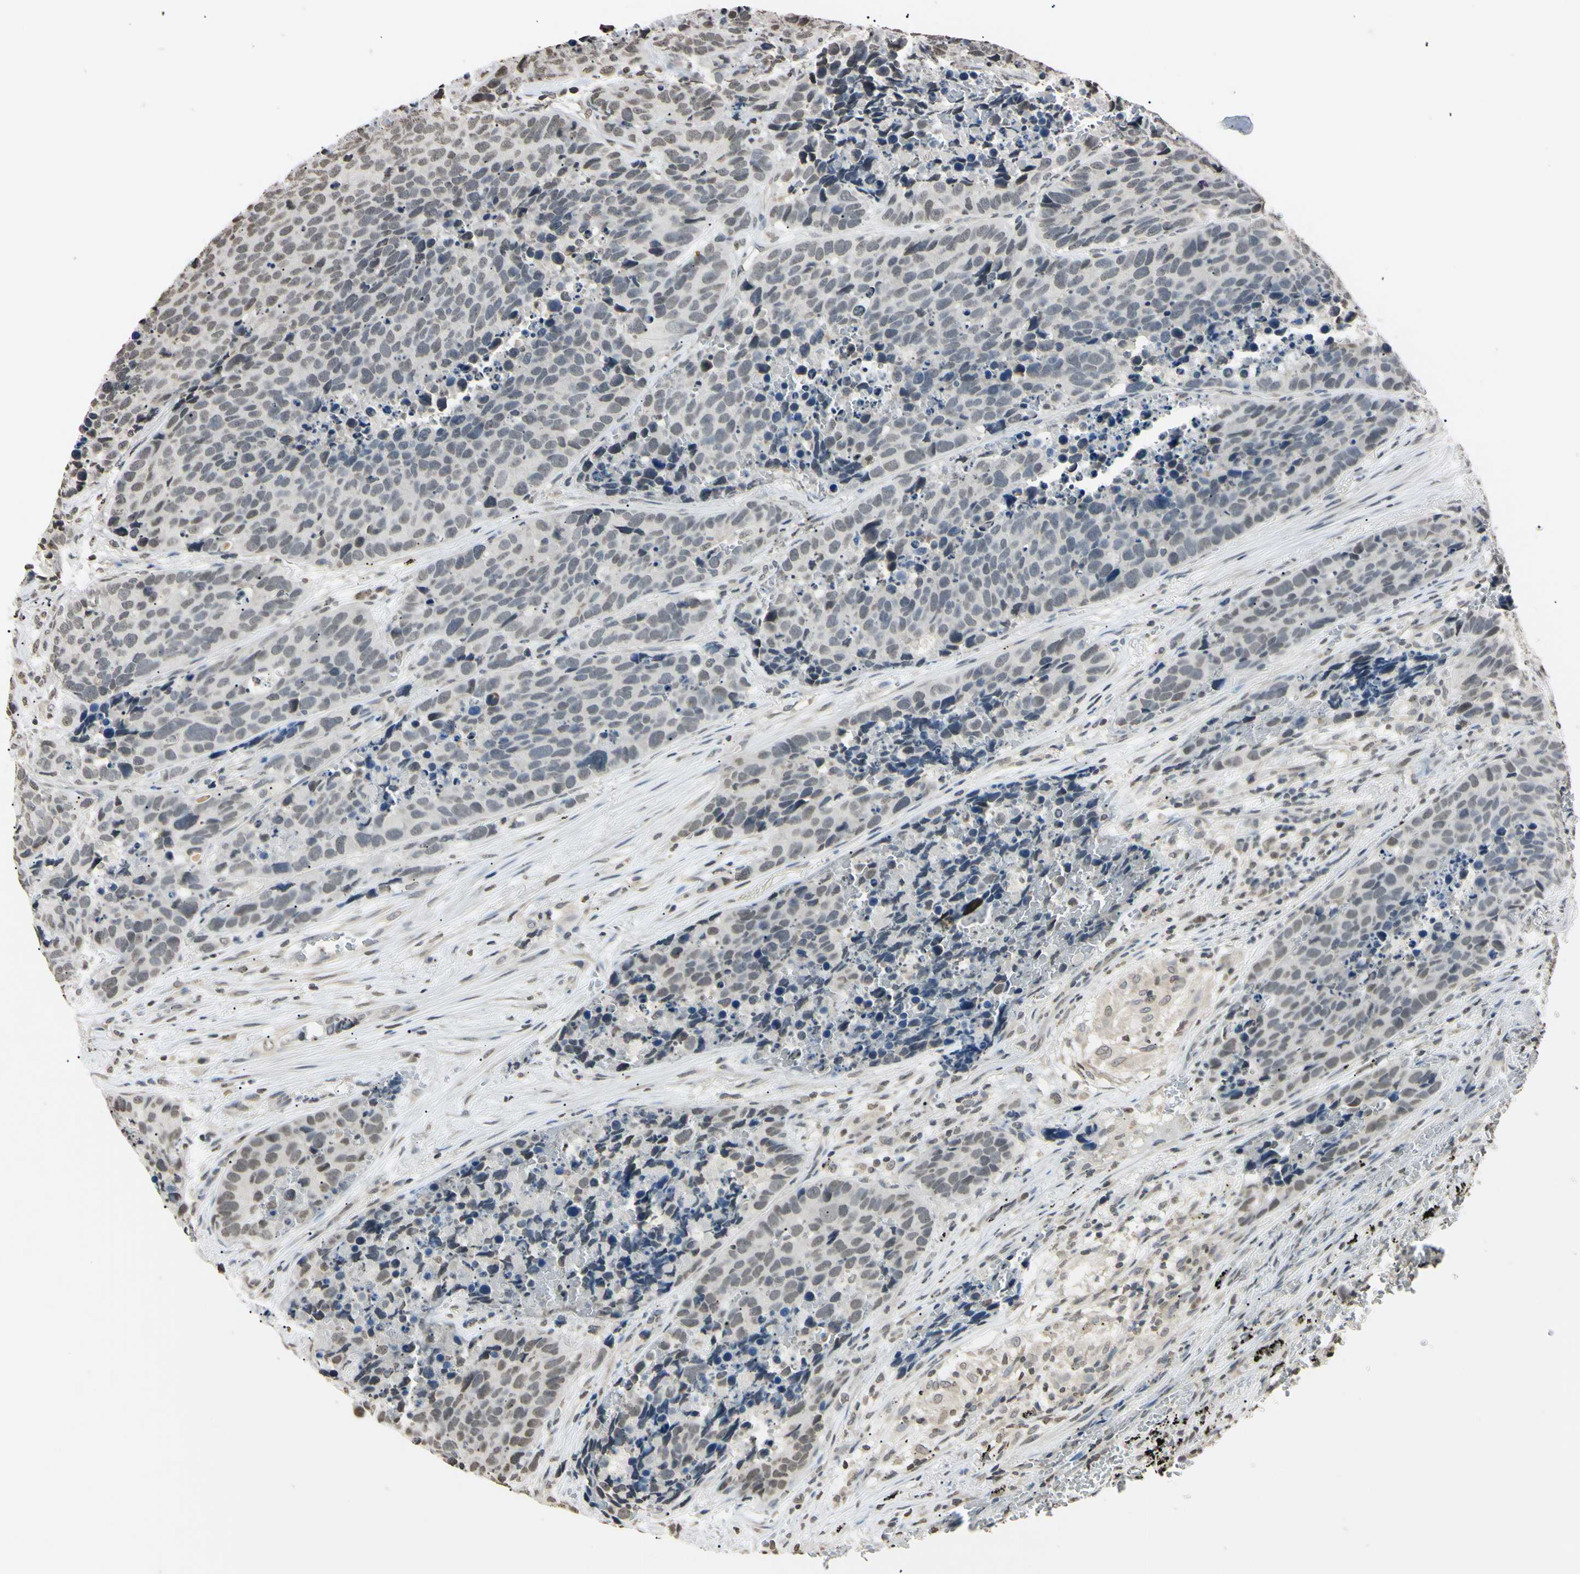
{"staining": {"intensity": "weak", "quantity": "25%-75%", "location": "nuclear"}, "tissue": "carcinoid", "cell_type": "Tumor cells", "image_type": "cancer", "snomed": [{"axis": "morphology", "description": "Carcinoid, malignant, NOS"}, {"axis": "topography", "description": "Lung"}], "caption": "Immunohistochemistry photomicrograph of neoplastic tissue: malignant carcinoid stained using IHC demonstrates low levels of weak protein expression localized specifically in the nuclear of tumor cells, appearing as a nuclear brown color.", "gene": "CDC45", "patient": {"sex": "male", "age": 60}}